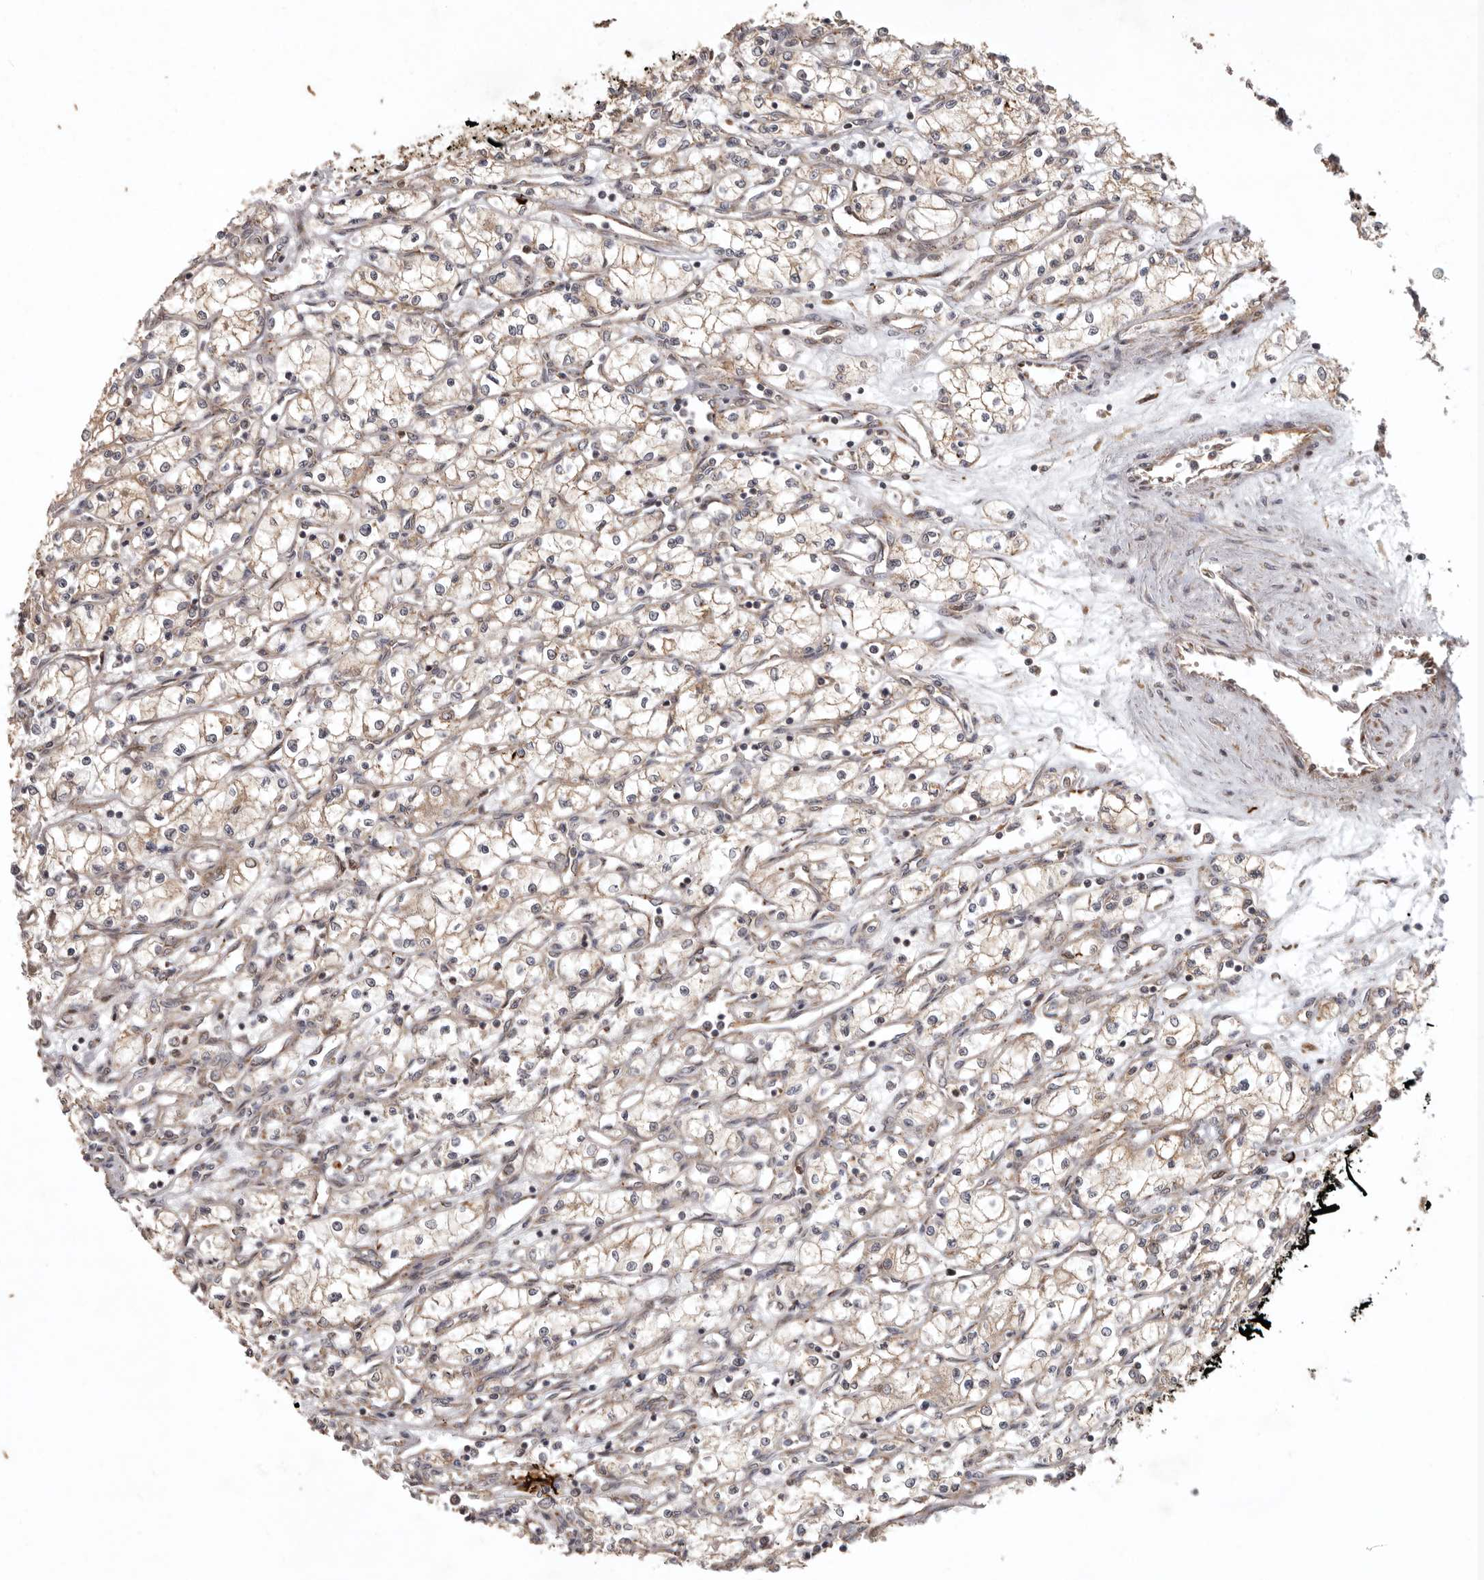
{"staining": {"intensity": "moderate", "quantity": ">75%", "location": "cytoplasmic/membranous"}, "tissue": "renal cancer", "cell_type": "Tumor cells", "image_type": "cancer", "snomed": [{"axis": "morphology", "description": "Adenocarcinoma, NOS"}, {"axis": "topography", "description": "Kidney"}], "caption": "Protein expression analysis of renal cancer (adenocarcinoma) displays moderate cytoplasmic/membranous staining in approximately >75% of tumor cells.", "gene": "MRPS10", "patient": {"sex": "male", "age": 59}}